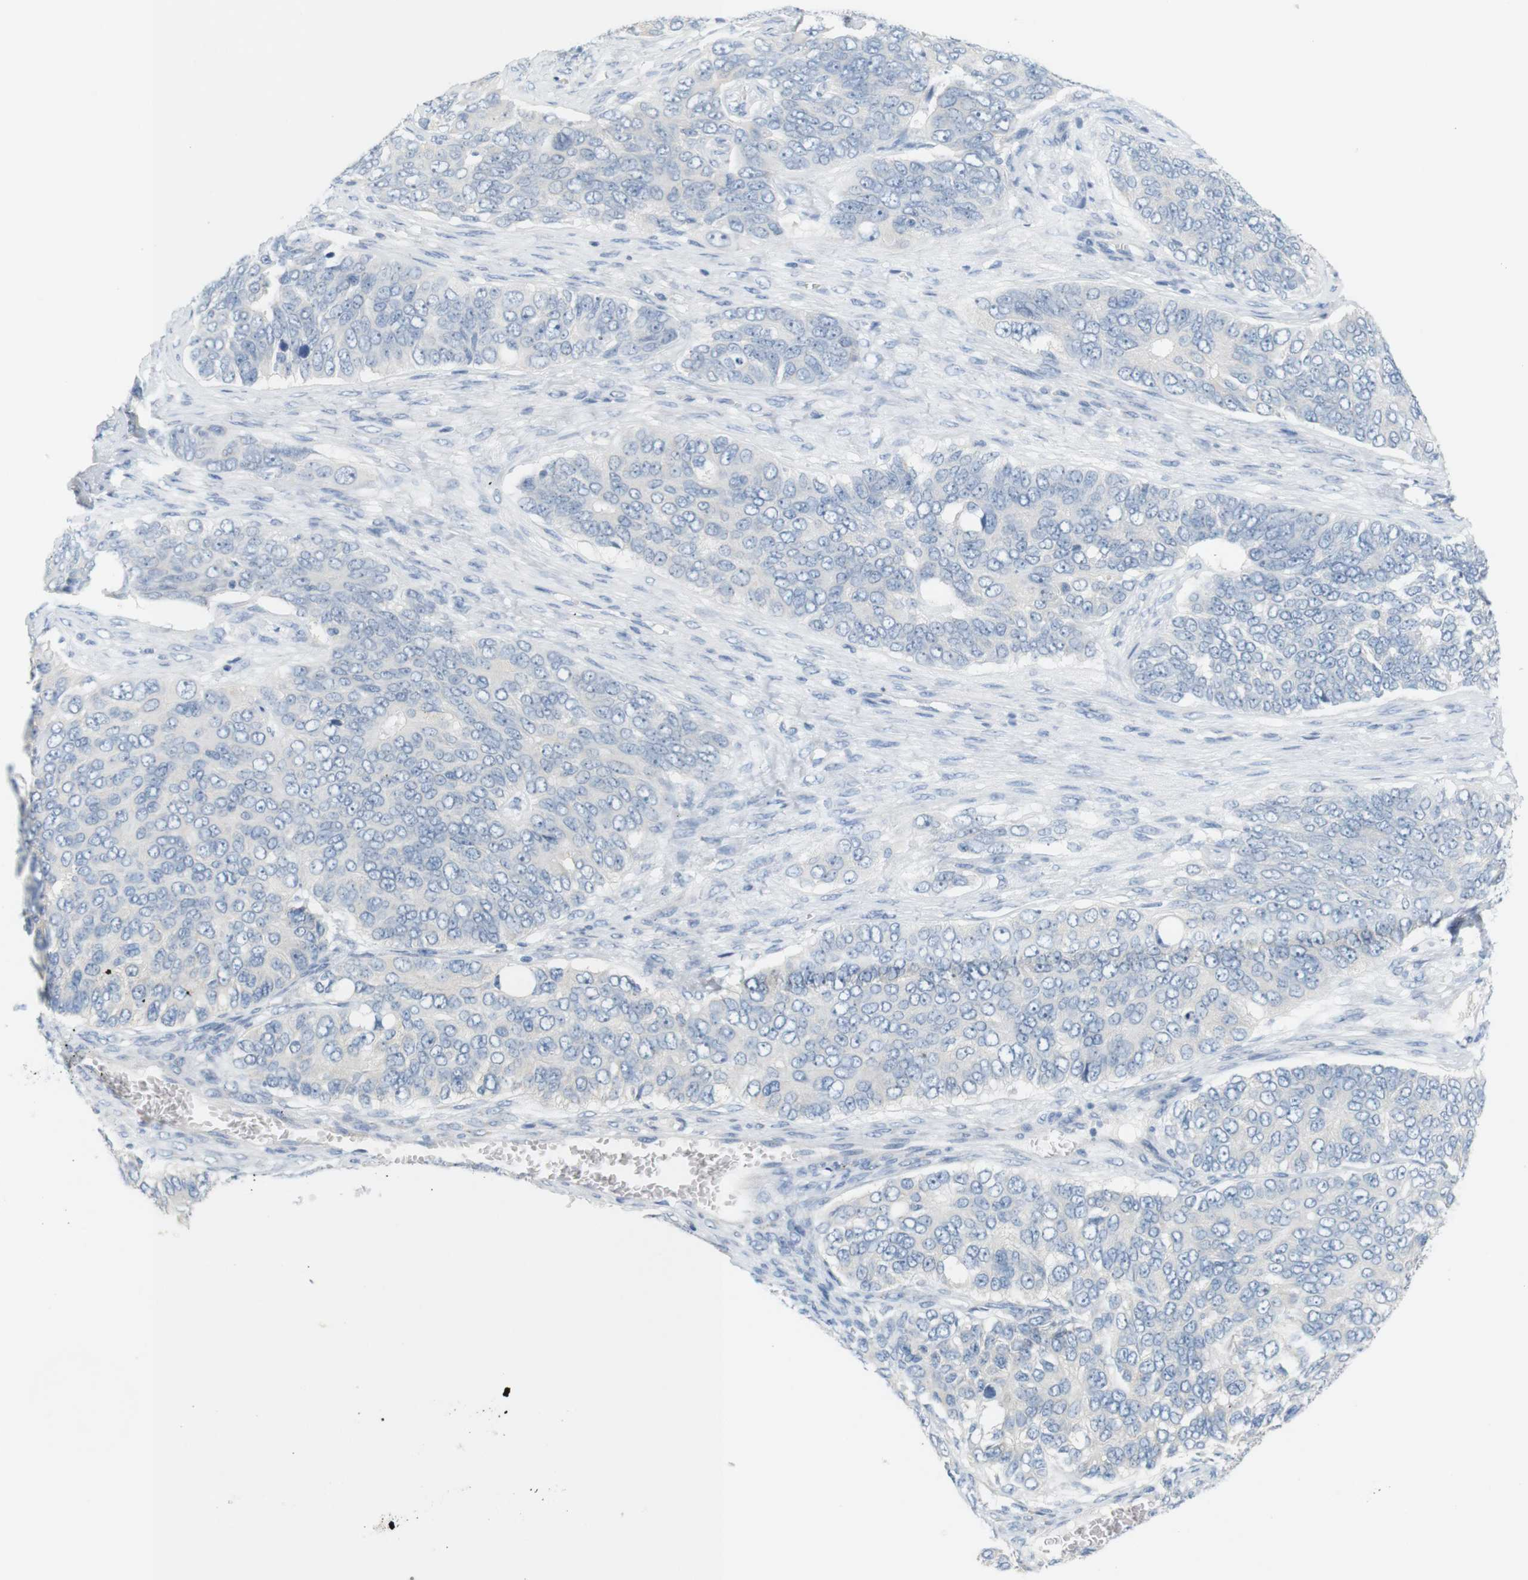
{"staining": {"intensity": "negative", "quantity": "none", "location": "none"}, "tissue": "ovarian cancer", "cell_type": "Tumor cells", "image_type": "cancer", "snomed": [{"axis": "morphology", "description": "Carcinoma, endometroid"}, {"axis": "topography", "description": "Ovary"}], "caption": "DAB (3,3'-diaminobenzidine) immunohistochemical staining of ovarian cancer displays no significant expression in tumor cells. The staining is performed using DAB brown chromogen with nuclei counter-stained in using hematoxylin.", "gene": "LRRK2", "patient": {"sex": "female", "age": 51}}